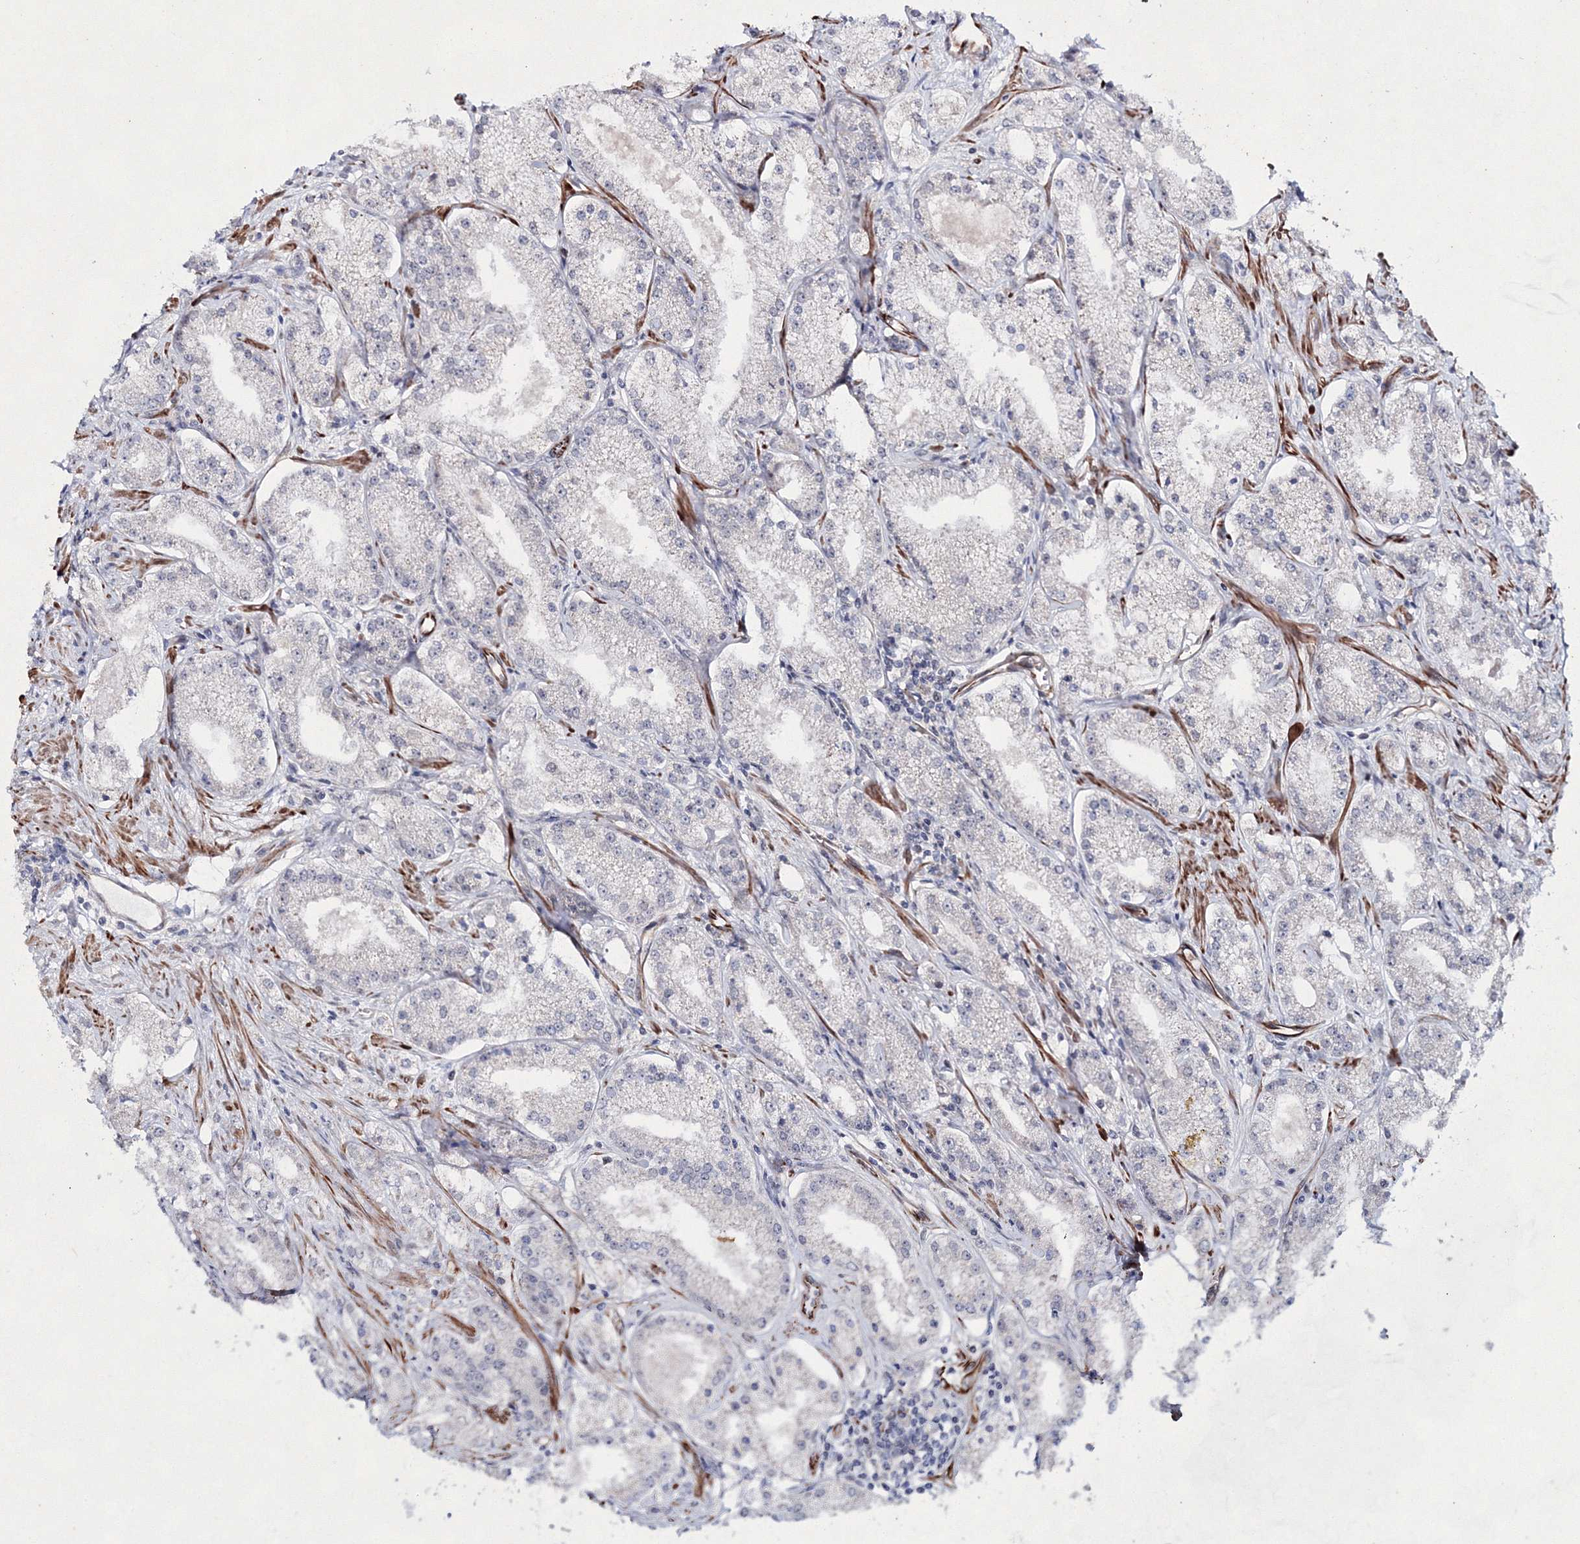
{"staining": {"intensity": "negative", "quantity": "none", "location": "none"}, "tissue": "prostate cancer", "cell_type": "Tumor cells", "image_type": "cancer", "snomed": [{"axis": "morphology", "description": "Adenocarcinoma, Low grade"}, {"axis": "topography", "description": "Prostate"}], "caption": "Photomicrograph shows no significant protein expression in tumor cells of prostate cancer.", "gene": "SNIP1", "patient": {"sex": "male", "age": 69}}